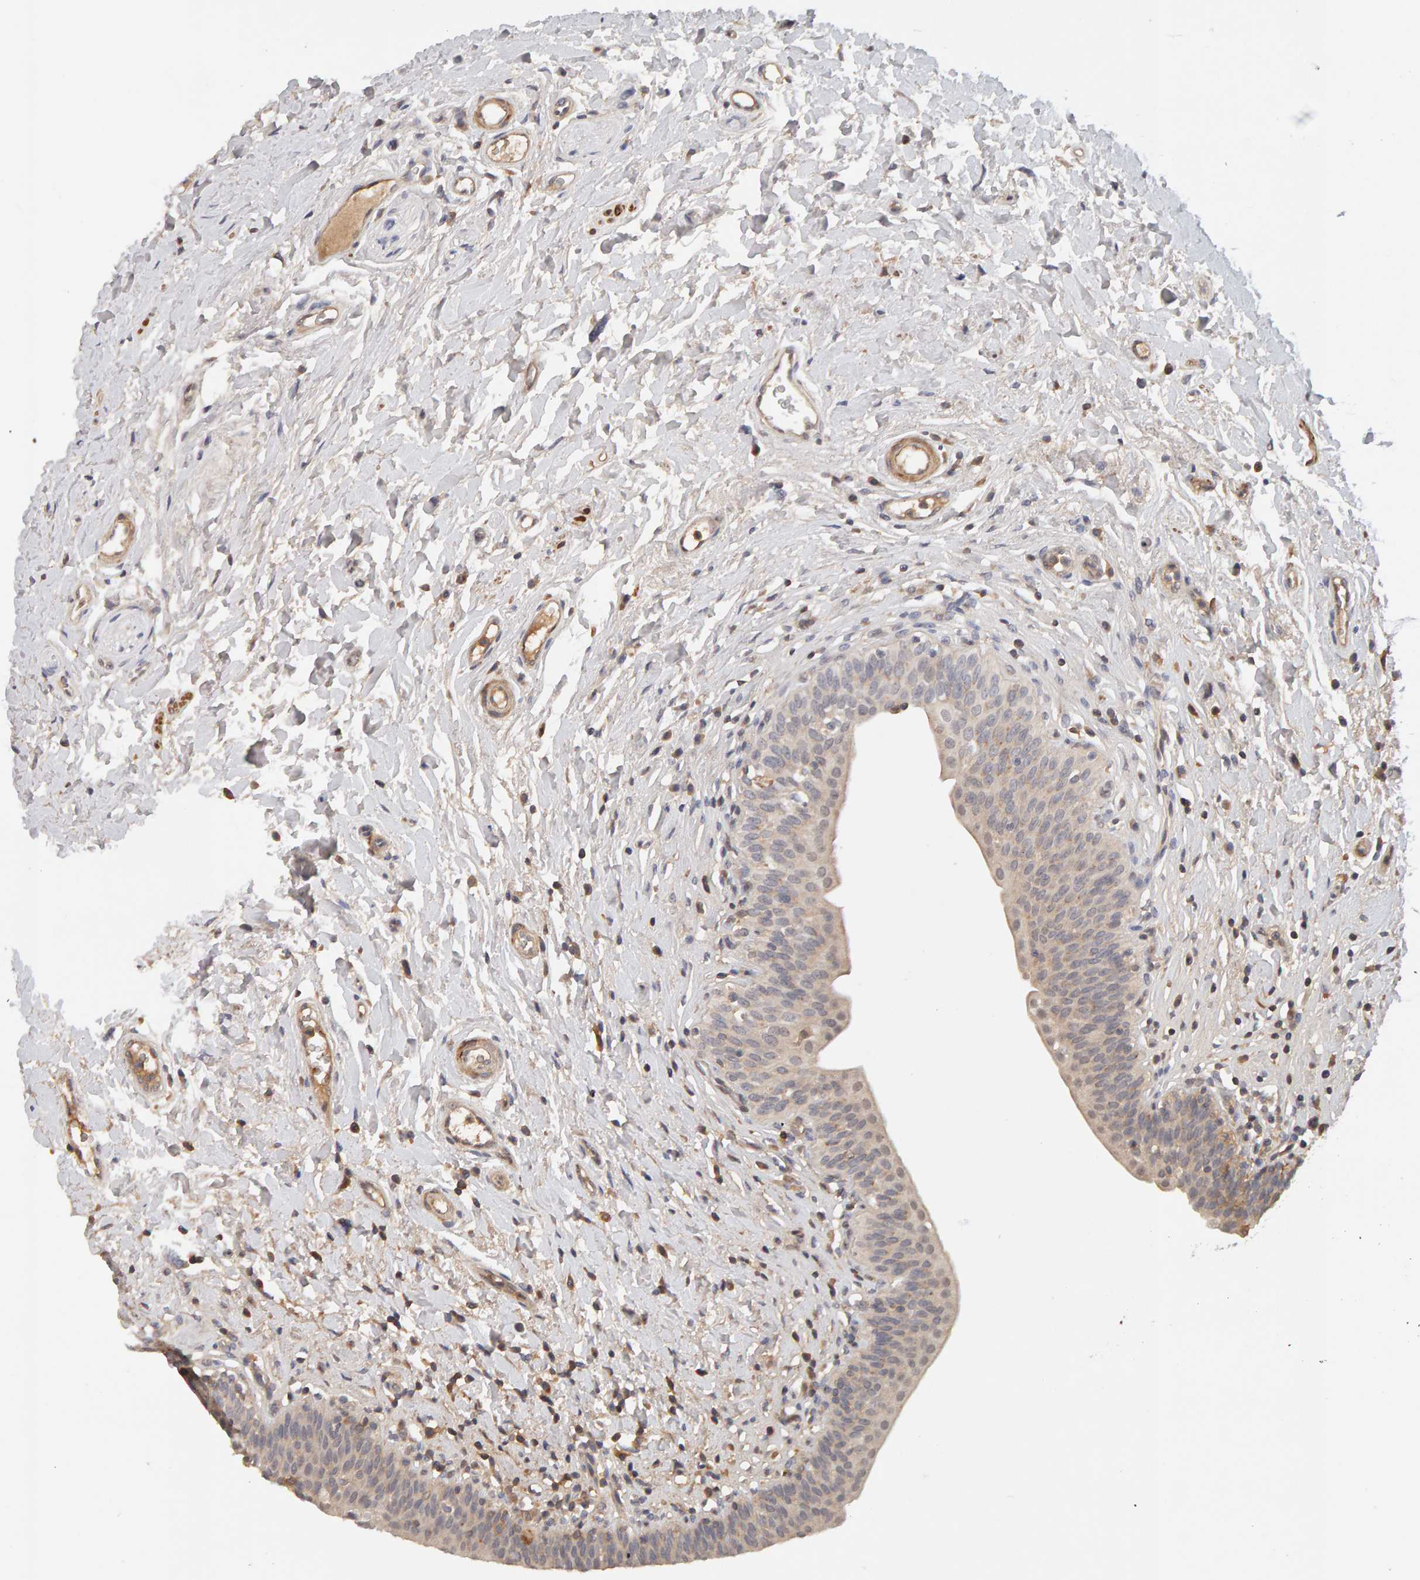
{"staining": {"intensity": "weak", "quantity": ">75%", "location": "cytoplasmic/membranous"}, "tissue": "urinary bladder", "cell_type": "Urothelial cells", "image_type": "normal", "snomed": [{"axis": "morphology", "description": "Normal tissue, NOS"}, {"axis": "topography", "description": "Urinary bladder"}], "caption": "DAB immunohistochemical staining of normal human urinary bladder reveals weak cytoplasmic/membranous protein staining in approximately >75% of urothelial cells.", "gene": "NUDCD1", "patient": {"sex": "male", "age": 83}}